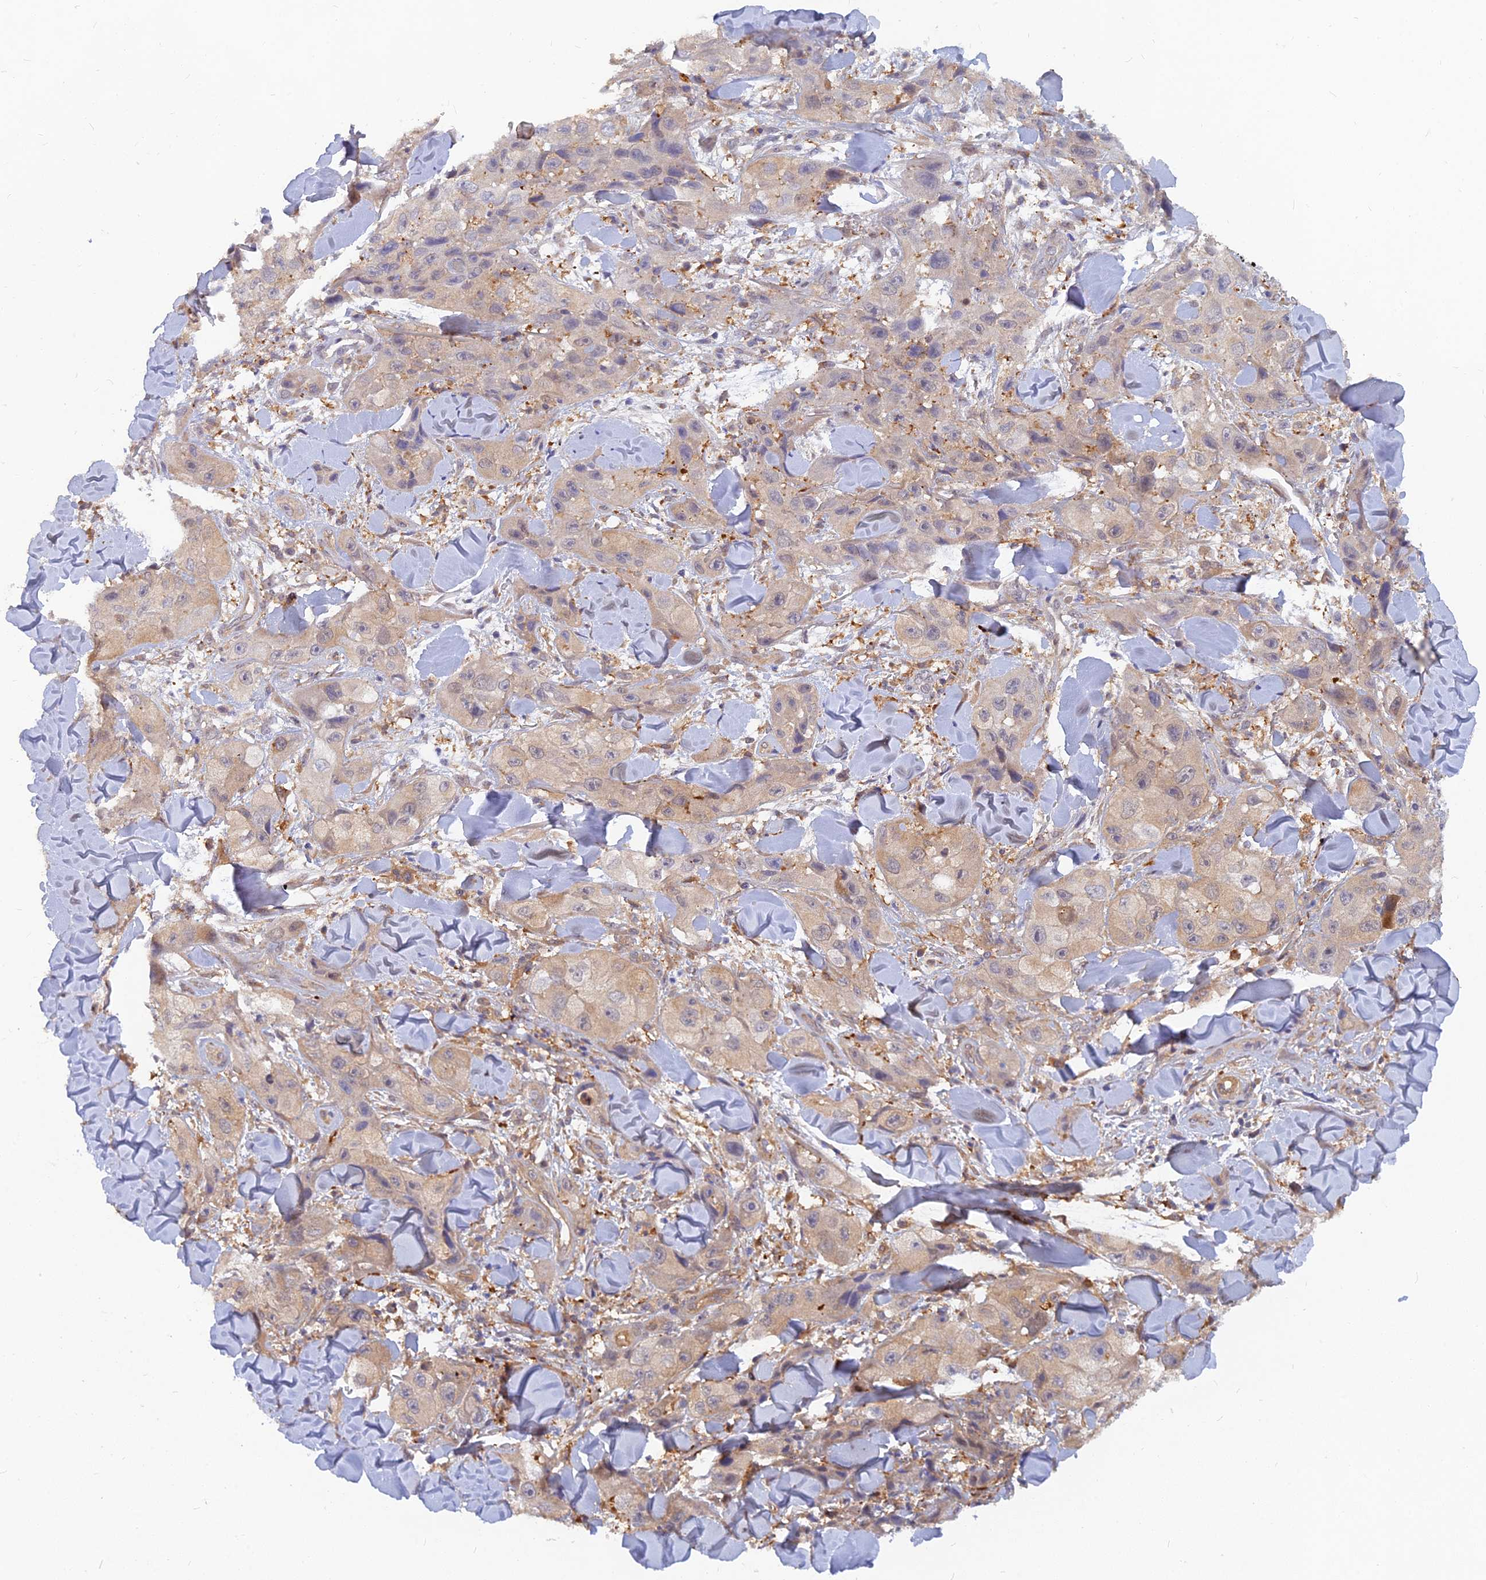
{"staining": {"intensity": "weak", "quantity": "25%-75%", "location": "cytoplasmic/membranous"}, "tissue": "skin cancer", "cell_type": "Tumor cells", "image_type": "cancer", "snomed": [{"axis": "morphology", "description": "Squamous cell carcinoma, NOS"}, {"axis": "topography", "description": "Skin"}, {"axis": "topography", "description": "Subcutis"}], "caption": "The photomicrograph demonstrates immunohistochemical staining of skin squamous cell carcinoma. There is weak cytoplasmic/membranous positivity is identified in approximately 25%-75% of tumor cells. (Stains: DAB (3,3'-diaminobenzidine) in brown, nuclei in blue, Microscopy: brightfield microscopy at high magnification).", "gene": "ARL2BP", "patient": {"sex": "male", "age": 73}}